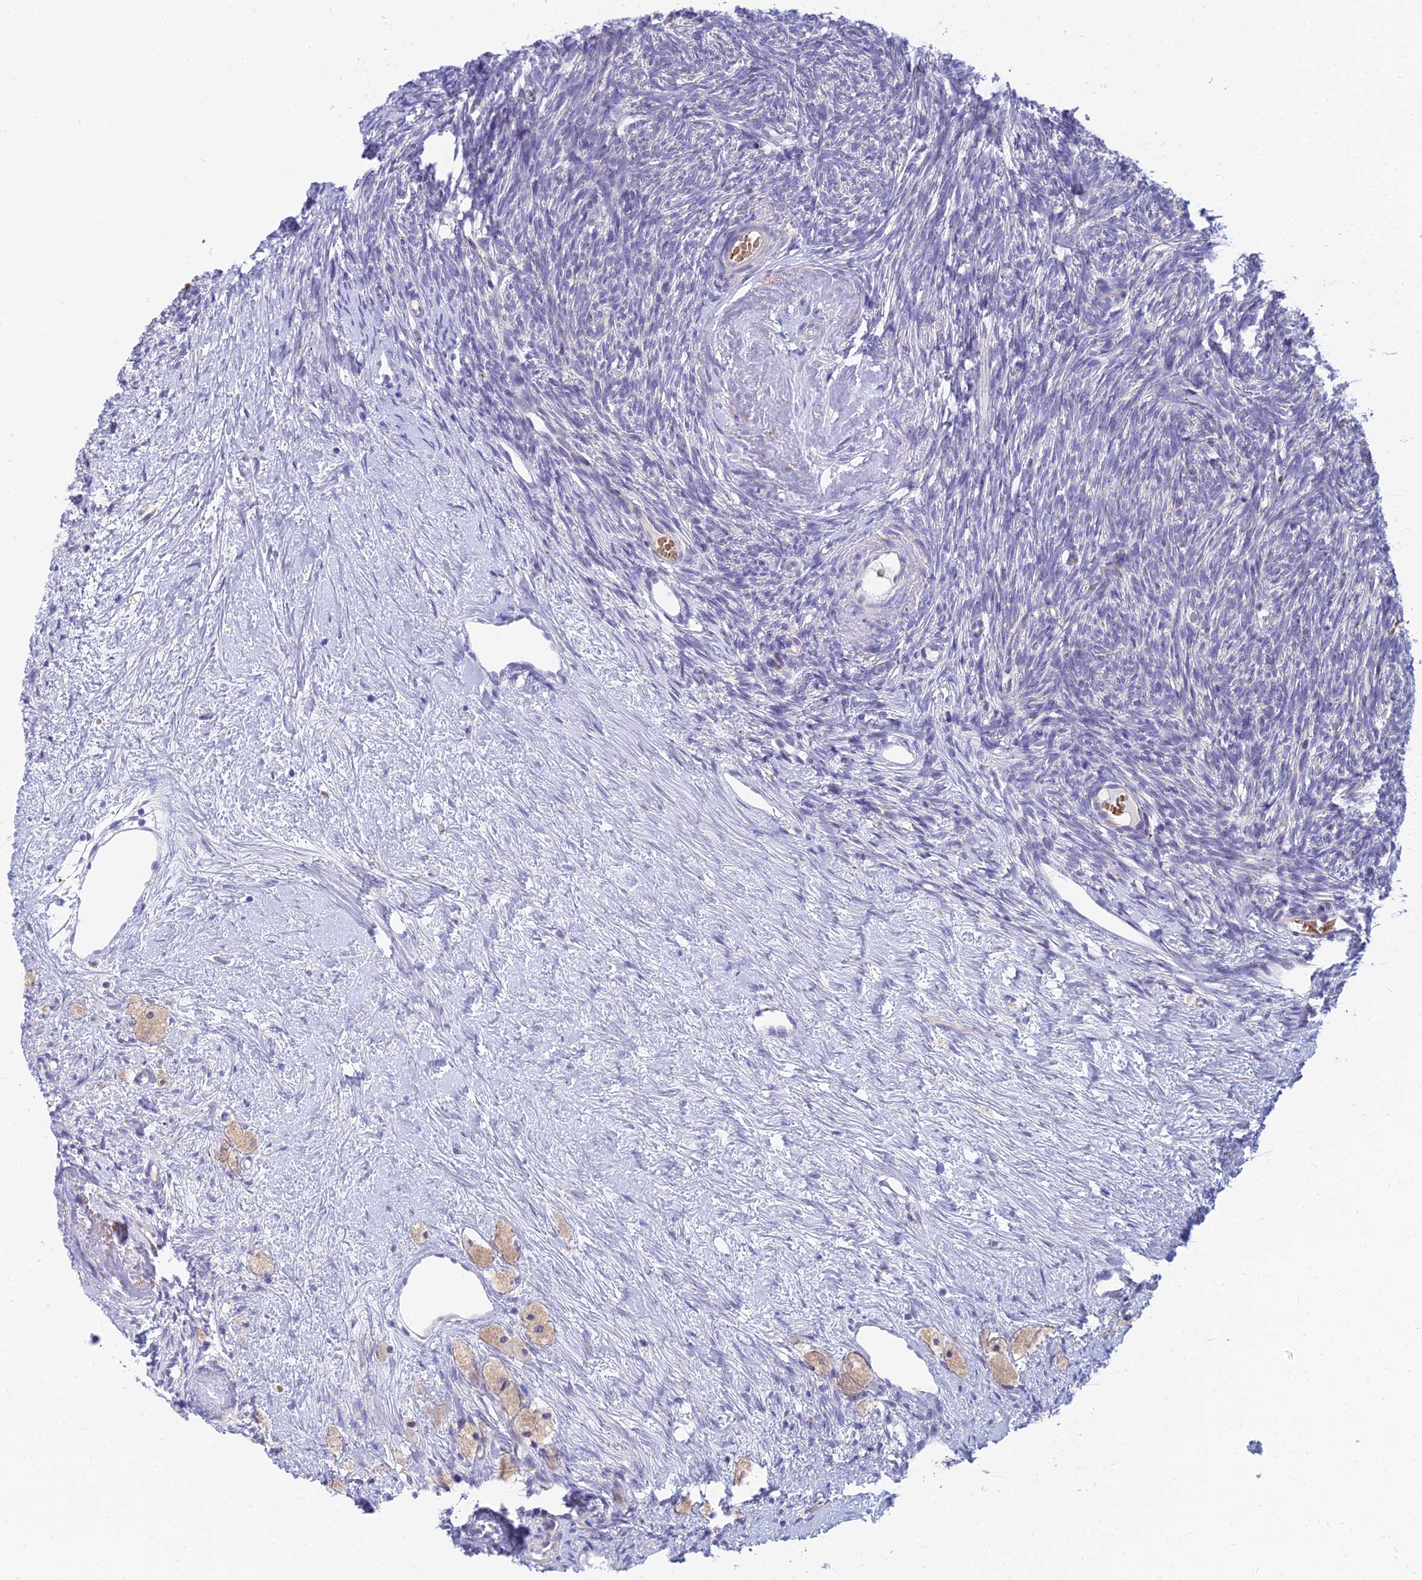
{"staining": {"intensity": "negative", "quantity": "none", "location": "none"}, "tissue": "ovary", "cell_type": "Ovarian stroma cells", "image_type": "normal", "snomed": [{"axis": "morphology", "description": "Normal tissue, NOS"}, {"axis": "topography", "description": "Ovary"}], "caption": "A high-resolution histopathology image shows immunohistochemistry staining of normal ovary, which shows no significant expression in ovarian stroma cells.", "gene": "ZNF564", "patient": {"sex": "female", "age": 51}}